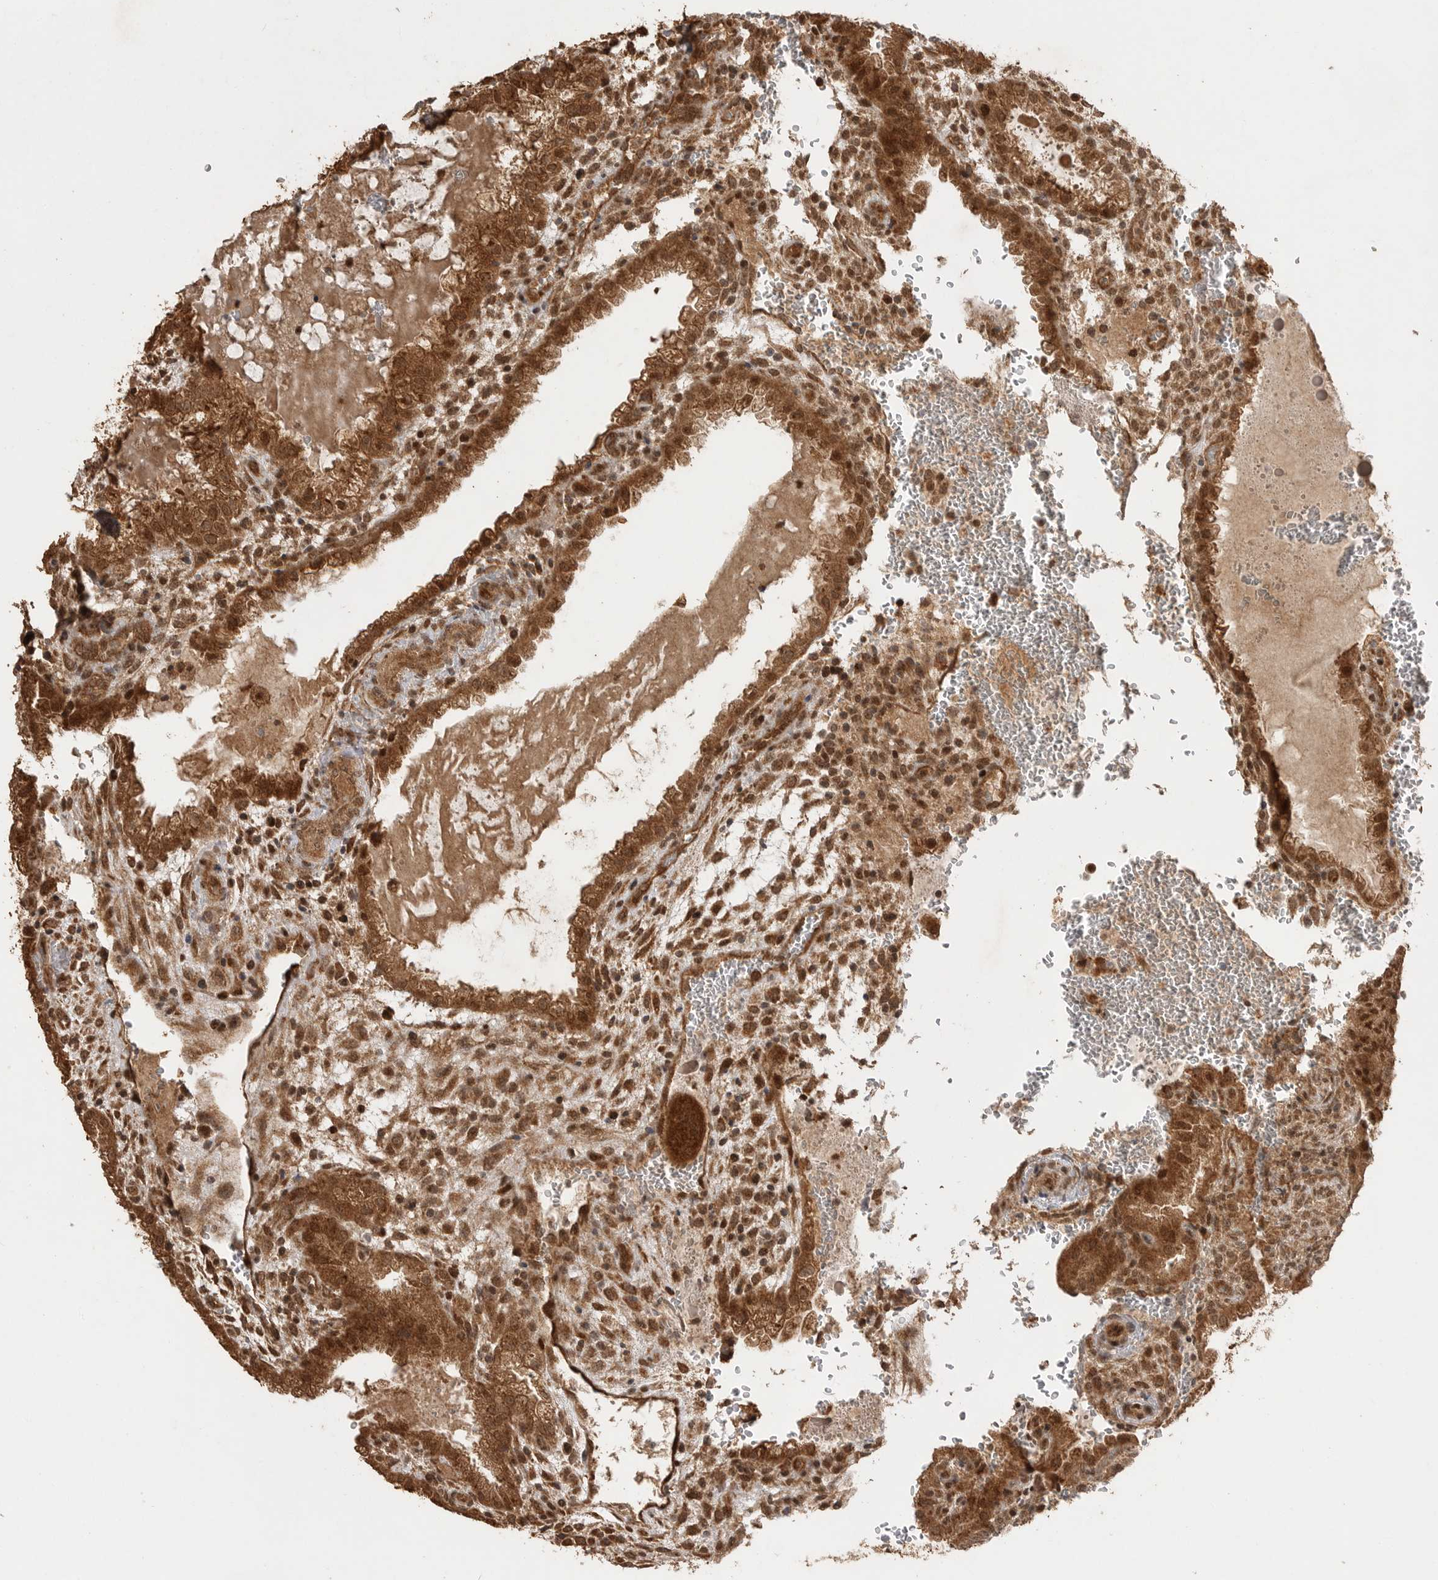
{"staining": {"intensity": "strong", "quantity": ">75%", "location": "cytoplasmic/membranous"}, "tissue": "placenta", "cell_type": "Decidual cells", "image_type": "normal", "snomed": [{"axis": "morphology", "description": "Normal tissue, NOS"}, {"axis": "topography", "description": "Placenta"}], "caption": "Immunohistochemical staining of normal placenta reveals >75% levels of strong cytoplasmic/membranous protein positivity in about >75% of decidual cells.", "gene": "BOC", "patient": {"sex": "female", "age": 35}}